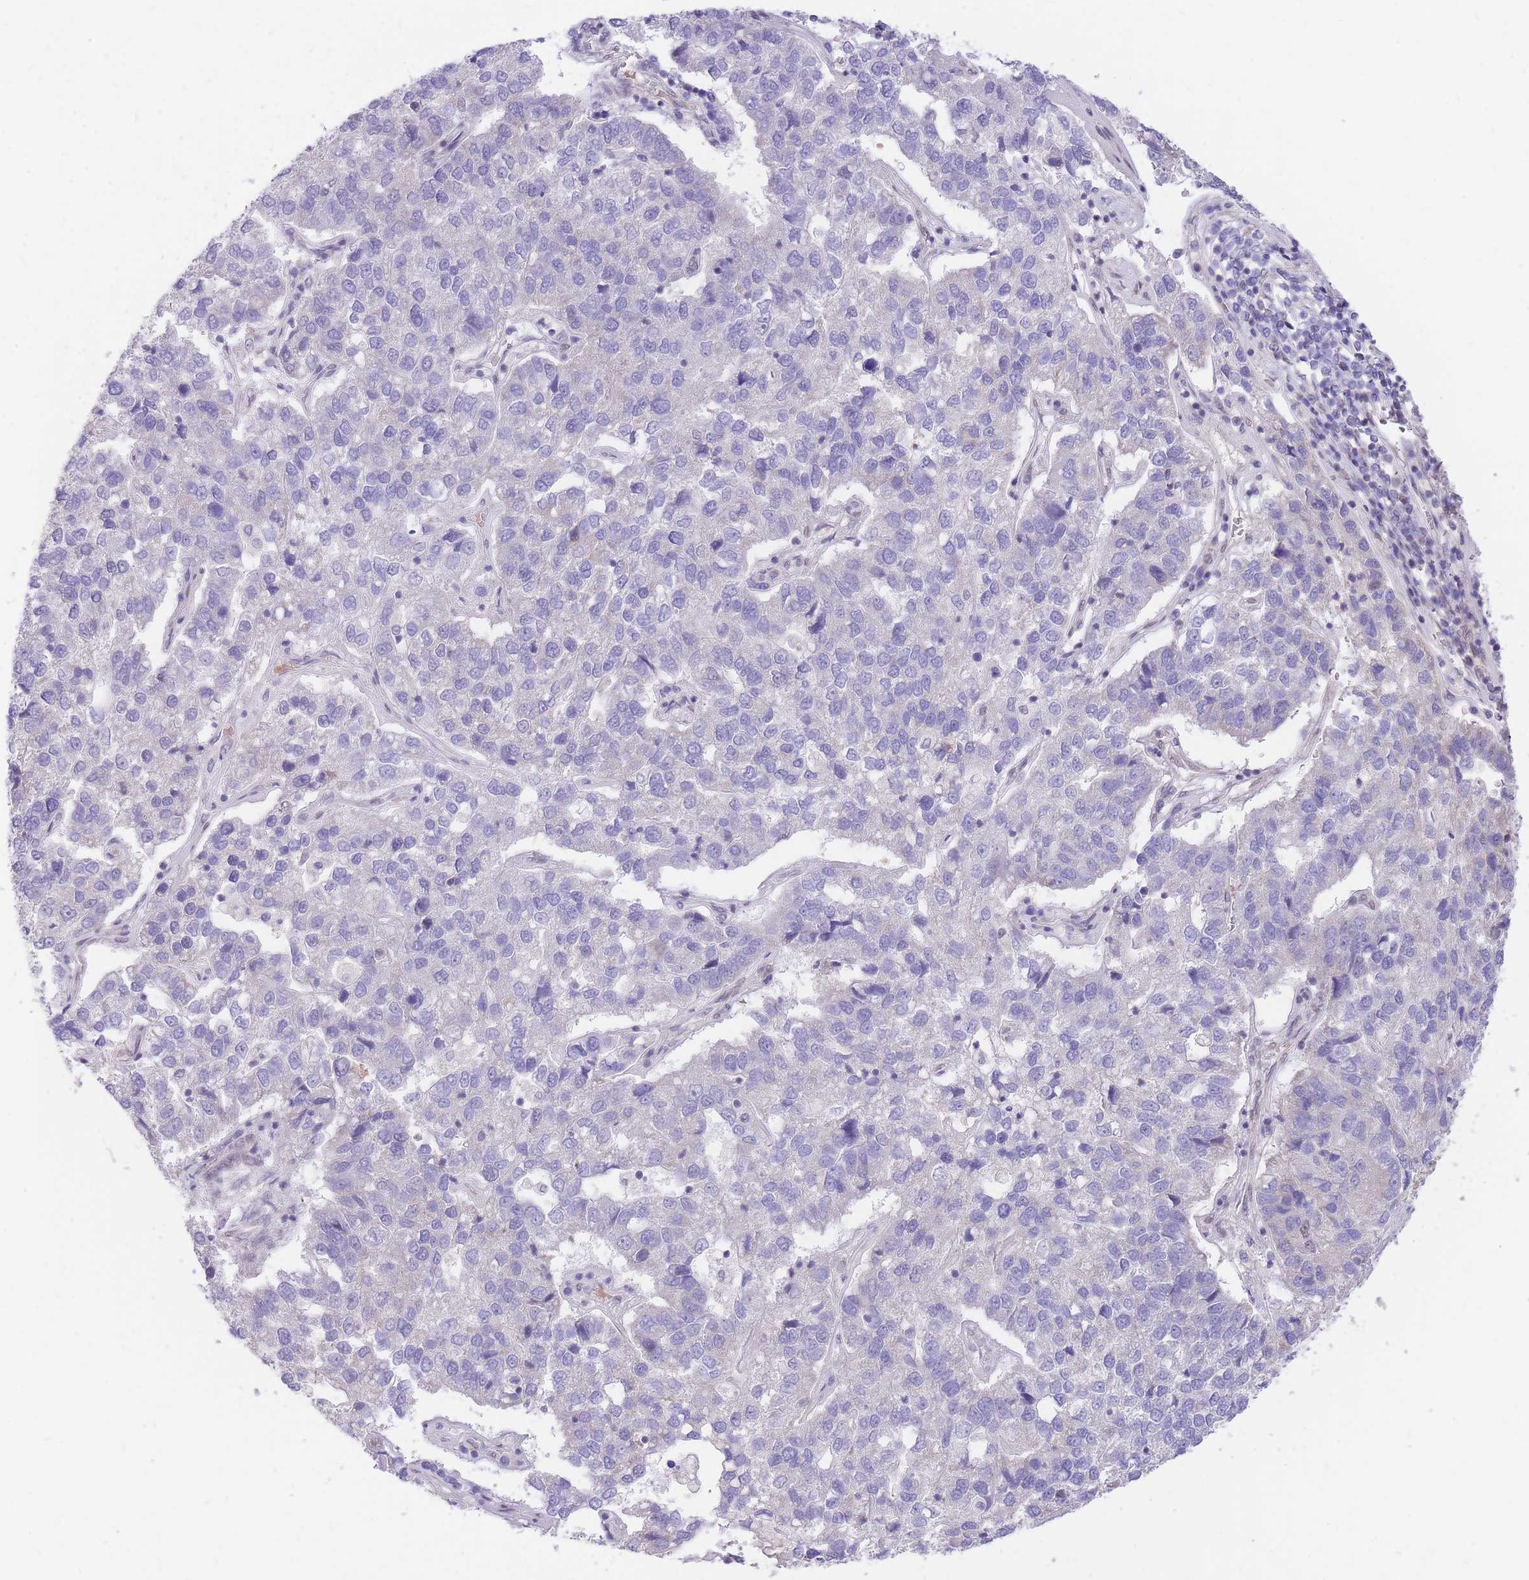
{"staining": {"intensity": "negative", "quantity": "none", "location": "none"}, "tissue": "pancreatic cancer", "cell_type": "Tumor cells", "image_type": "cancer", "snomed": [{"axis": "morphology", "description": "Adenocarcinoma, NOS"}, {"axis": "topography", "description": "Pancreas"}], "caption": "An immunohistochemistry histopathology image of pancreatic cancer (adenocarcinoma) is shown. There is no staining in tumor cells of pancreatic cancer (adenocarcinoma). Brightfield microscopy of immunohistochemistry (IHC) stained with DAB (brown) and hematoxylin (blue), captured at high magnification.", "gene": "MINDY2", "patient": {"sex": "female", "age": 61}}